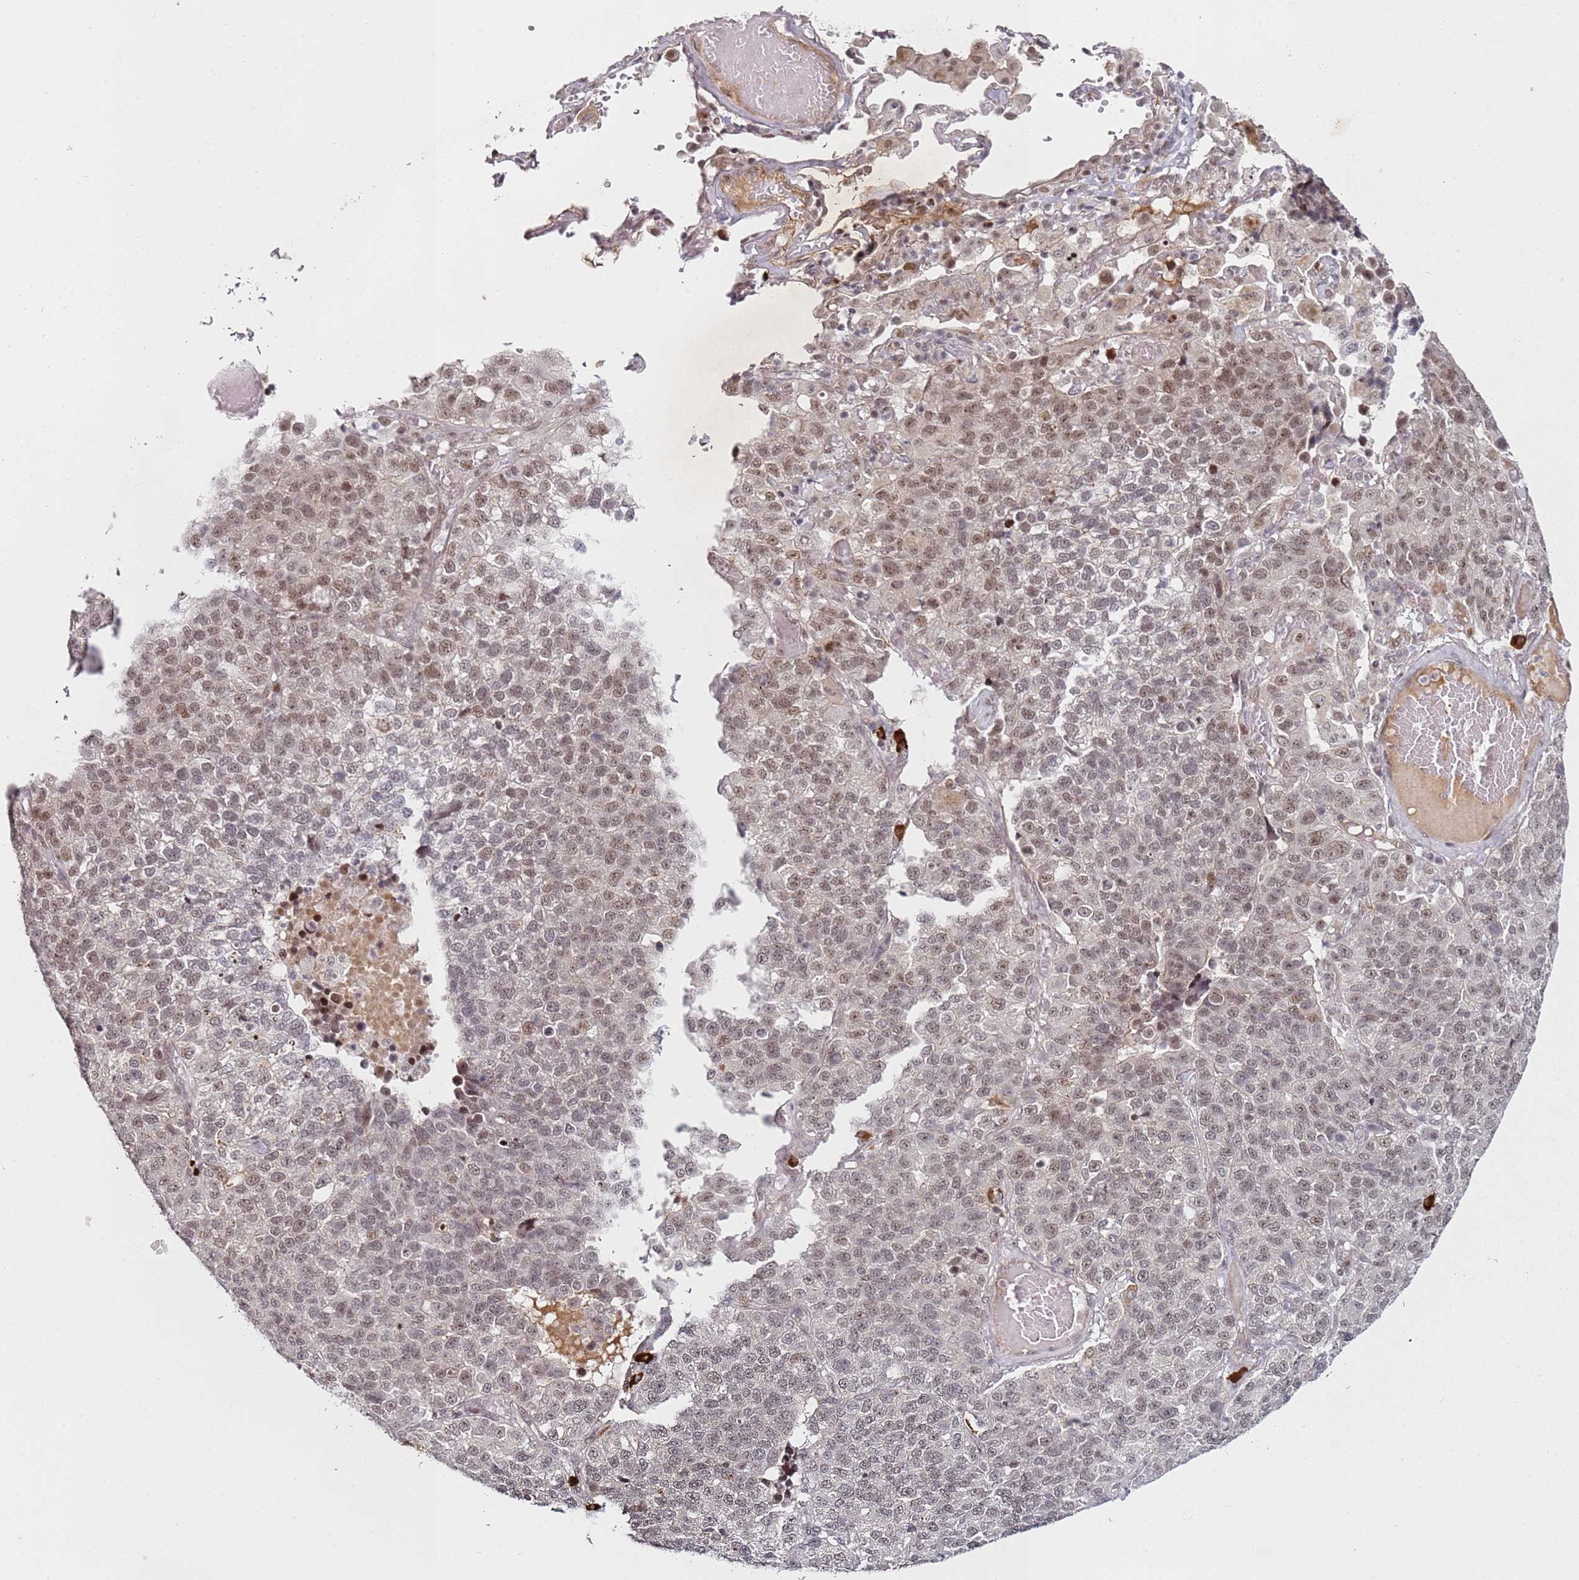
{"staining": {"intensity": "moderate", "quantity": ">75%", "location": "nuclear"}, "tissue": "lung cancer", "cell_type": "Tumor cells", "image_type": "cancer", "snomed": [{"axis": "morphology", "description": "Adenocarcinoma, NOS"}, {"axis": "topography", "description": "Lung"}], "caption": "The immunohistochemical stain labels moderate nuclear staining in tumor cells of lung adenocarcinoma tissue.", "gene": "ATF6B", "patient": {"sex": "male", "age": 49}}